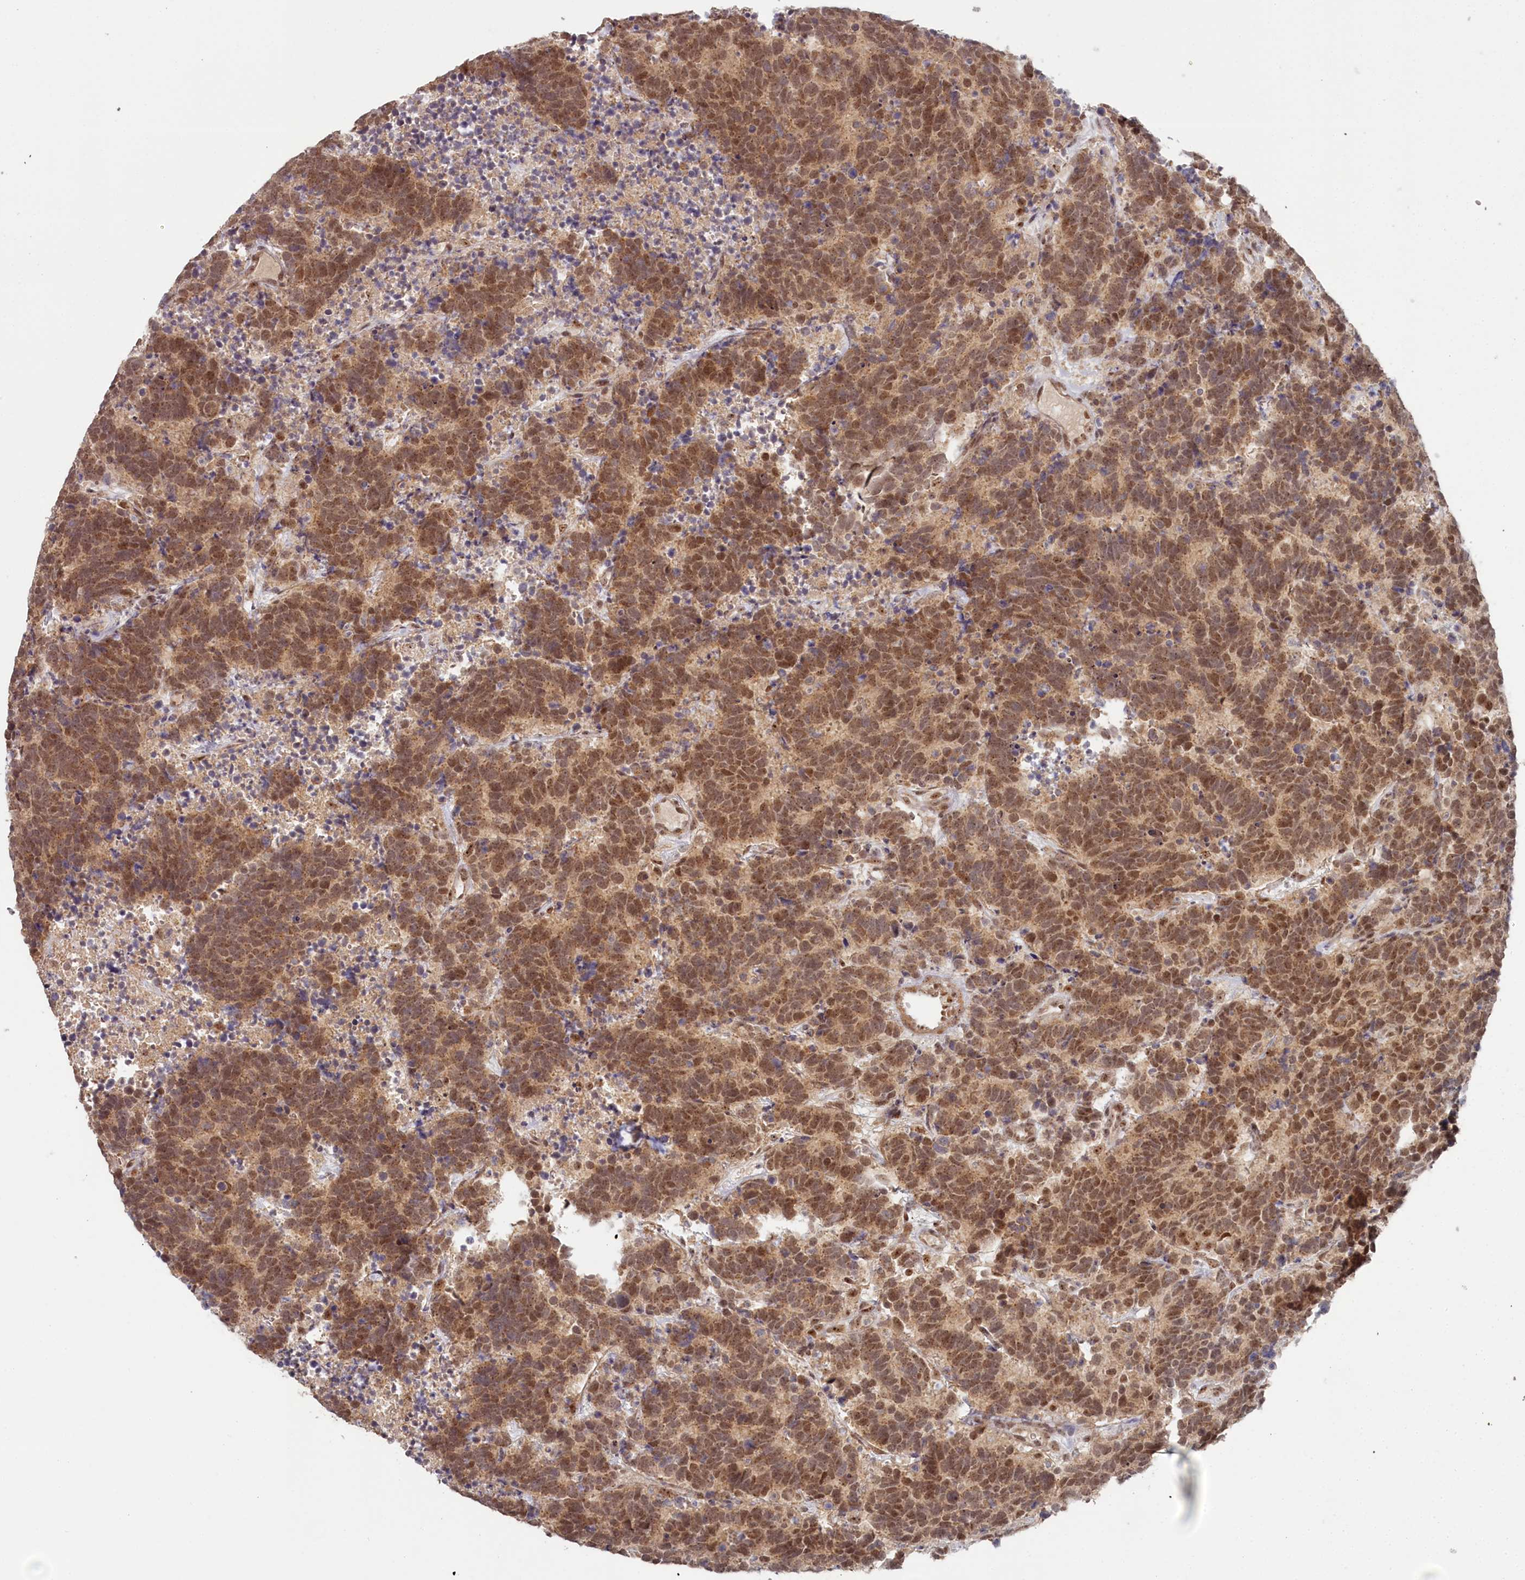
{"staining": {"intensity": "moderate", "quantity": ">75%", "location": "nuclear"}, "tissue": "carcinoid", "cell_type": "Tumor cells", "image_type": "cancer", "snomed": [{"axis": "morphology", "description": "Carcinoma, NOS"}, {"axis": "morphology", "description": "Carcinoid, malignant, NOS"}, {"axis": "topography", "description": "Urinary bladder"}], "caption": "Immunohistochemical staining of carcinoid reveals moderate nuclear protein expression in approximately >75% of tumor cells. (IHC, brightfield microscopy, high magnification).", "gene": "EXOSC1", "patient": {"sex": "male", "age": 57}}